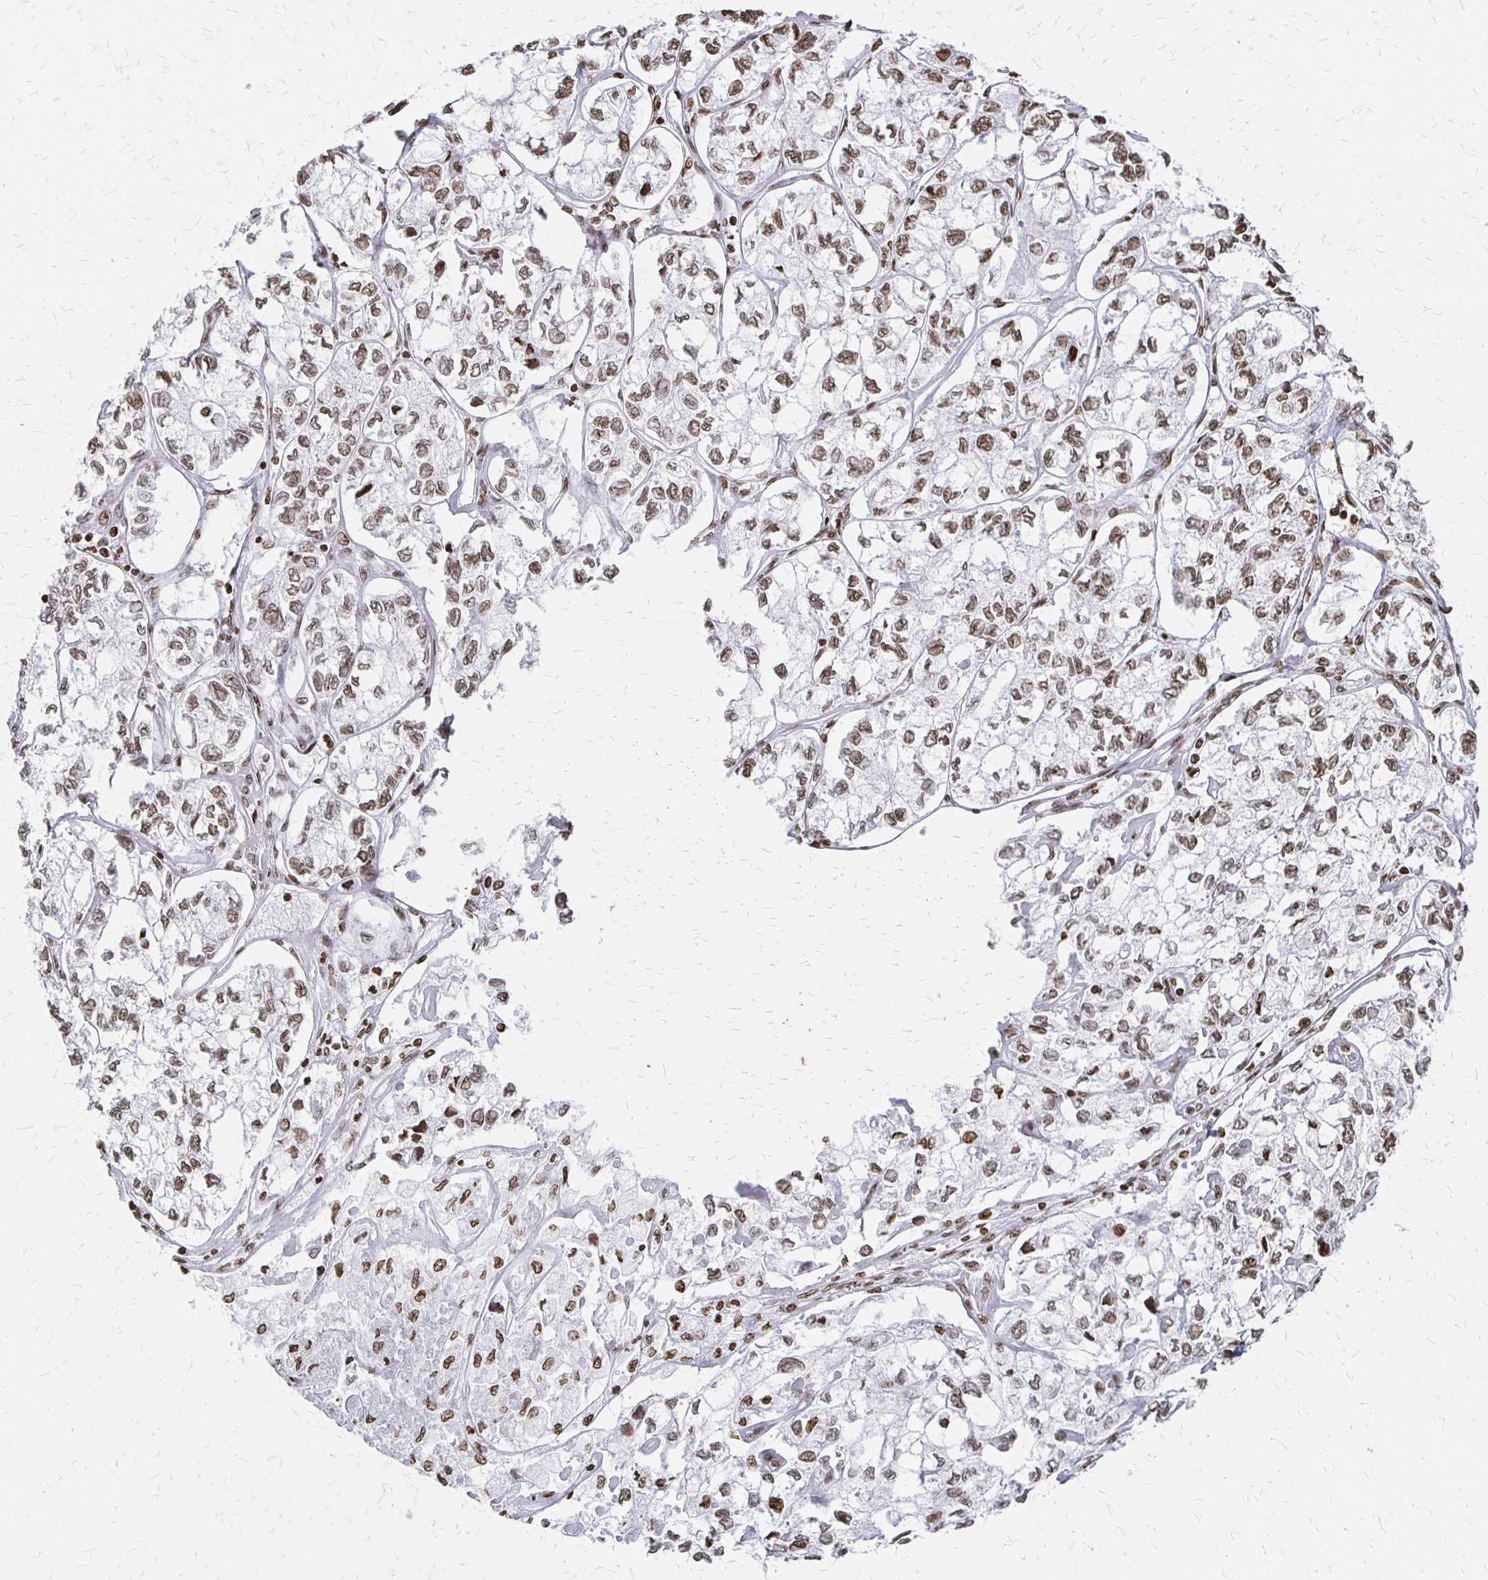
{"staining": {"intensity": "moderate", "quantity": ">75%", "location": "nuclear"}, "tissue": "ovarian cancer", "cell_type": "Tumor cells", "image_type": "cancer", "snomed": [{"axis": "morphology", "description": "Carcinoma, endometroid"}, {"axis": "topography", "description": "Ovary"}], "caption": "Ovarian endometroid carcinoma stained with a brown dye displays moderate nuclear positive positivity in approximately >75% of tumor cells.", "gene": "ZNF280C", "patient": {"sex": "female", "age": 64}}